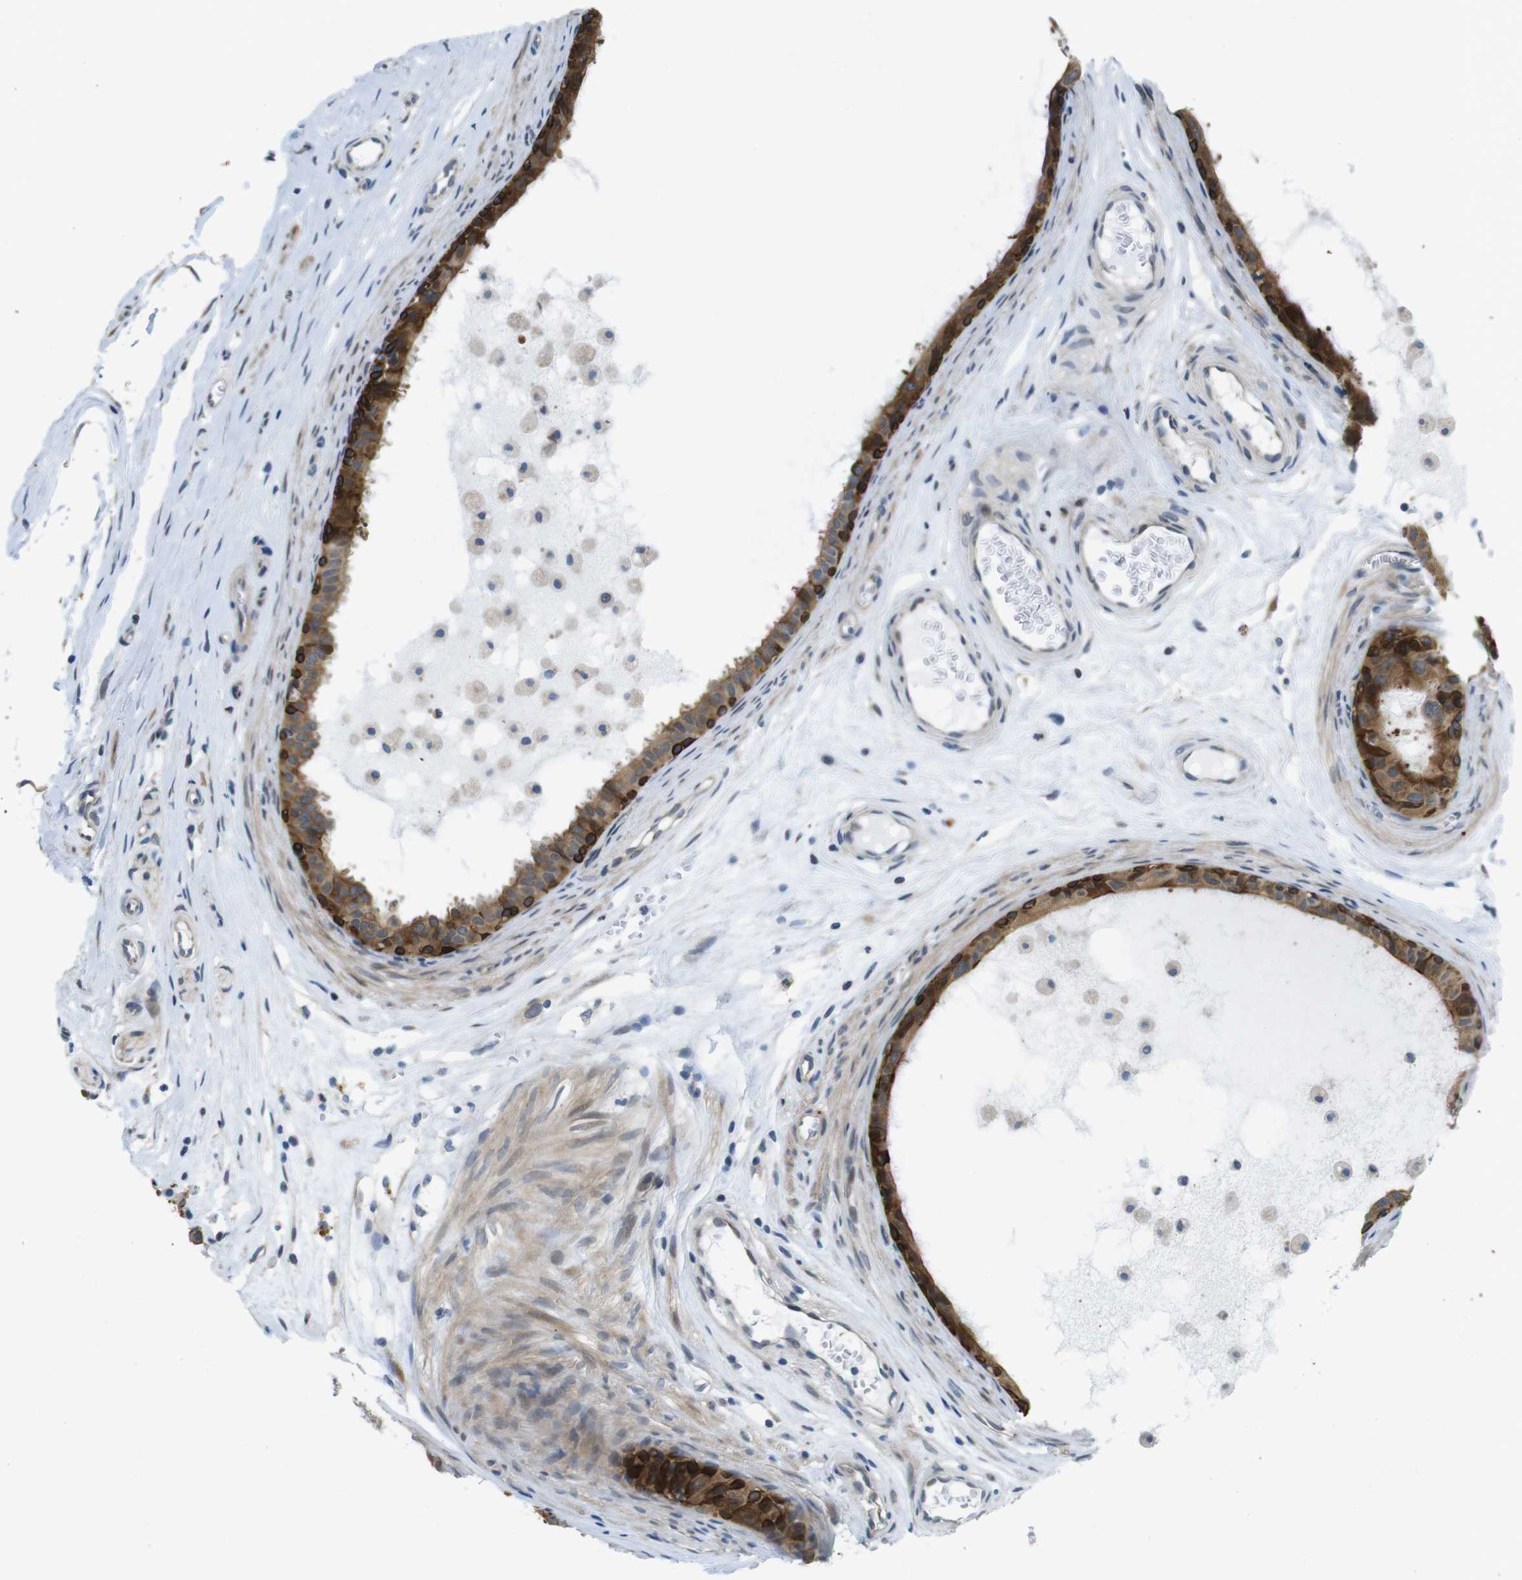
{"staining": {"intensity": "strong", "quantity": "25%-75%", "location": "cytoplasmic/membranous"}, "tissue": "epididymis", "cell_type": "Glandular cells", "image_type": "normal", "snomed": [{"axis": "morphology", "description": "Normal tissue, NOS"}, {"axis": "morphology", "description": "Inflammation, NOS"}, {"axis": "topography", "description": "Epididymis"}], "caption": "Immunohistochemistry (DAB (3,3'-diaminobenzidine)) staining of unremarkable epididymis displays strong cytoplasmic/membranous protein expression in approximately 25%-75% of glandular cells.", "gene": "ZDHHC3", "patient": {"sex": "male", "age": 85}}